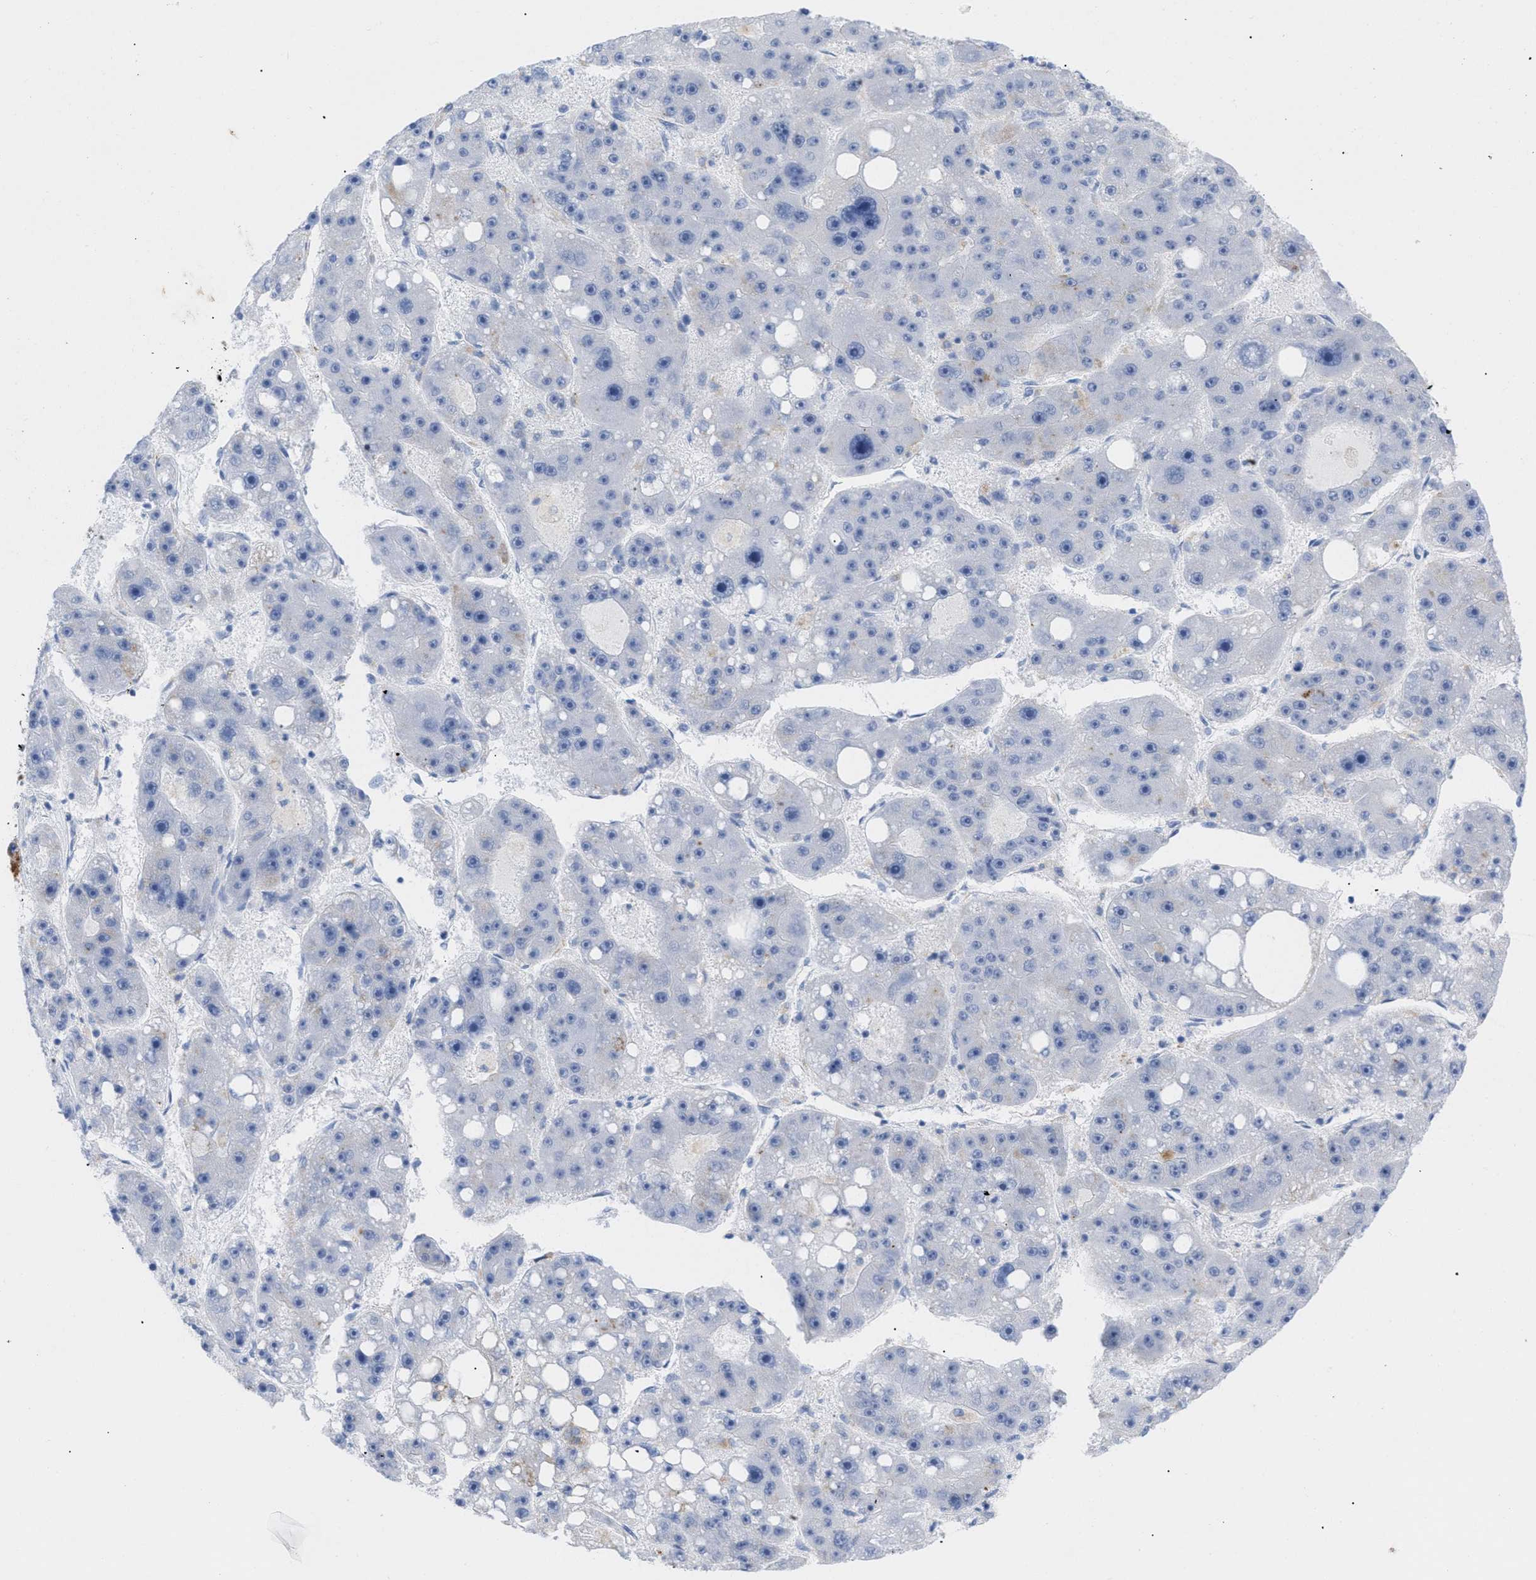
{"staining": {"intensity": "negative", "quantity": "none", "location": "none"}, "tissue": "liver cancer", "cell_type": "Tumor cells", "image_type": "cancer", "snomed": [{"axis": "morphology", "description": "Carcinoma, Hepatocellular, NOS"}, {"axis": "topography", "description": "Liver"}], "caption": "The IHC histopathology image has no significant positivity in tumor cells of liver hepatocellular carcinoma tissue.", "gene": "DRAM2", "patient": {"sex": "female", "age": 61}}